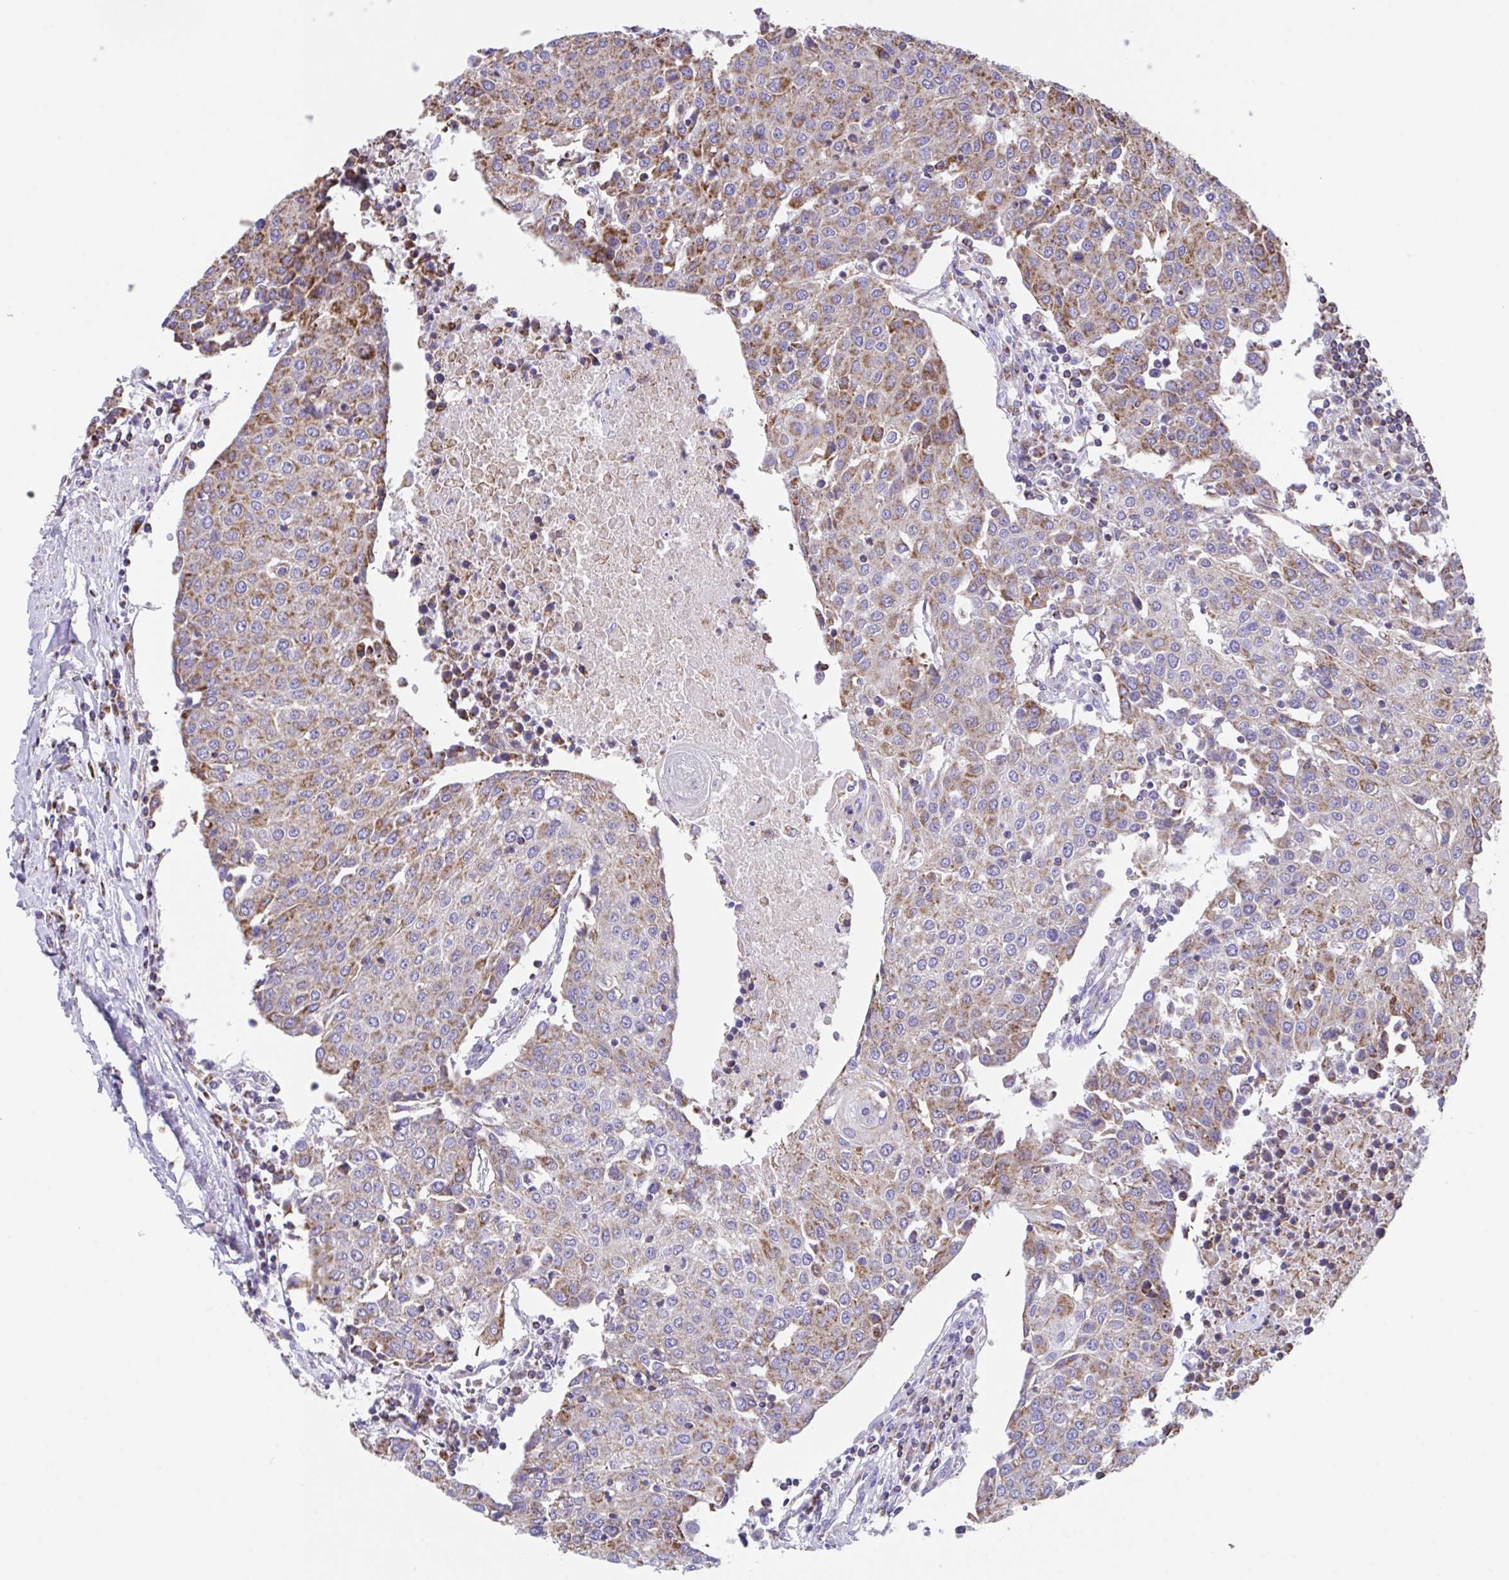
{"staining": {"intensity": "moderate", "quantity": ">75%", "location": "cytoplasmic/membranous"}, "tissue": "urothelial cancer", "cell_type": "Tumor cells", "image_type": "cancer", "snomed": [{"axis": "morphology", "description": "Urothelial carcinoma, High grade"}, {"axis": "topography", "description": "Urinary bladder"}], "caption": "A brown stain shows moderate cytoplasmic/membranous expression of a protein in human urothelial cancer tumor cells. Using DAB (brown) and hematoxylin (blue) stains, captured at high magnification using brightfield microscopy.", "gene": "PCMTD2", "patient": {"sex": "female", "age": 85}}